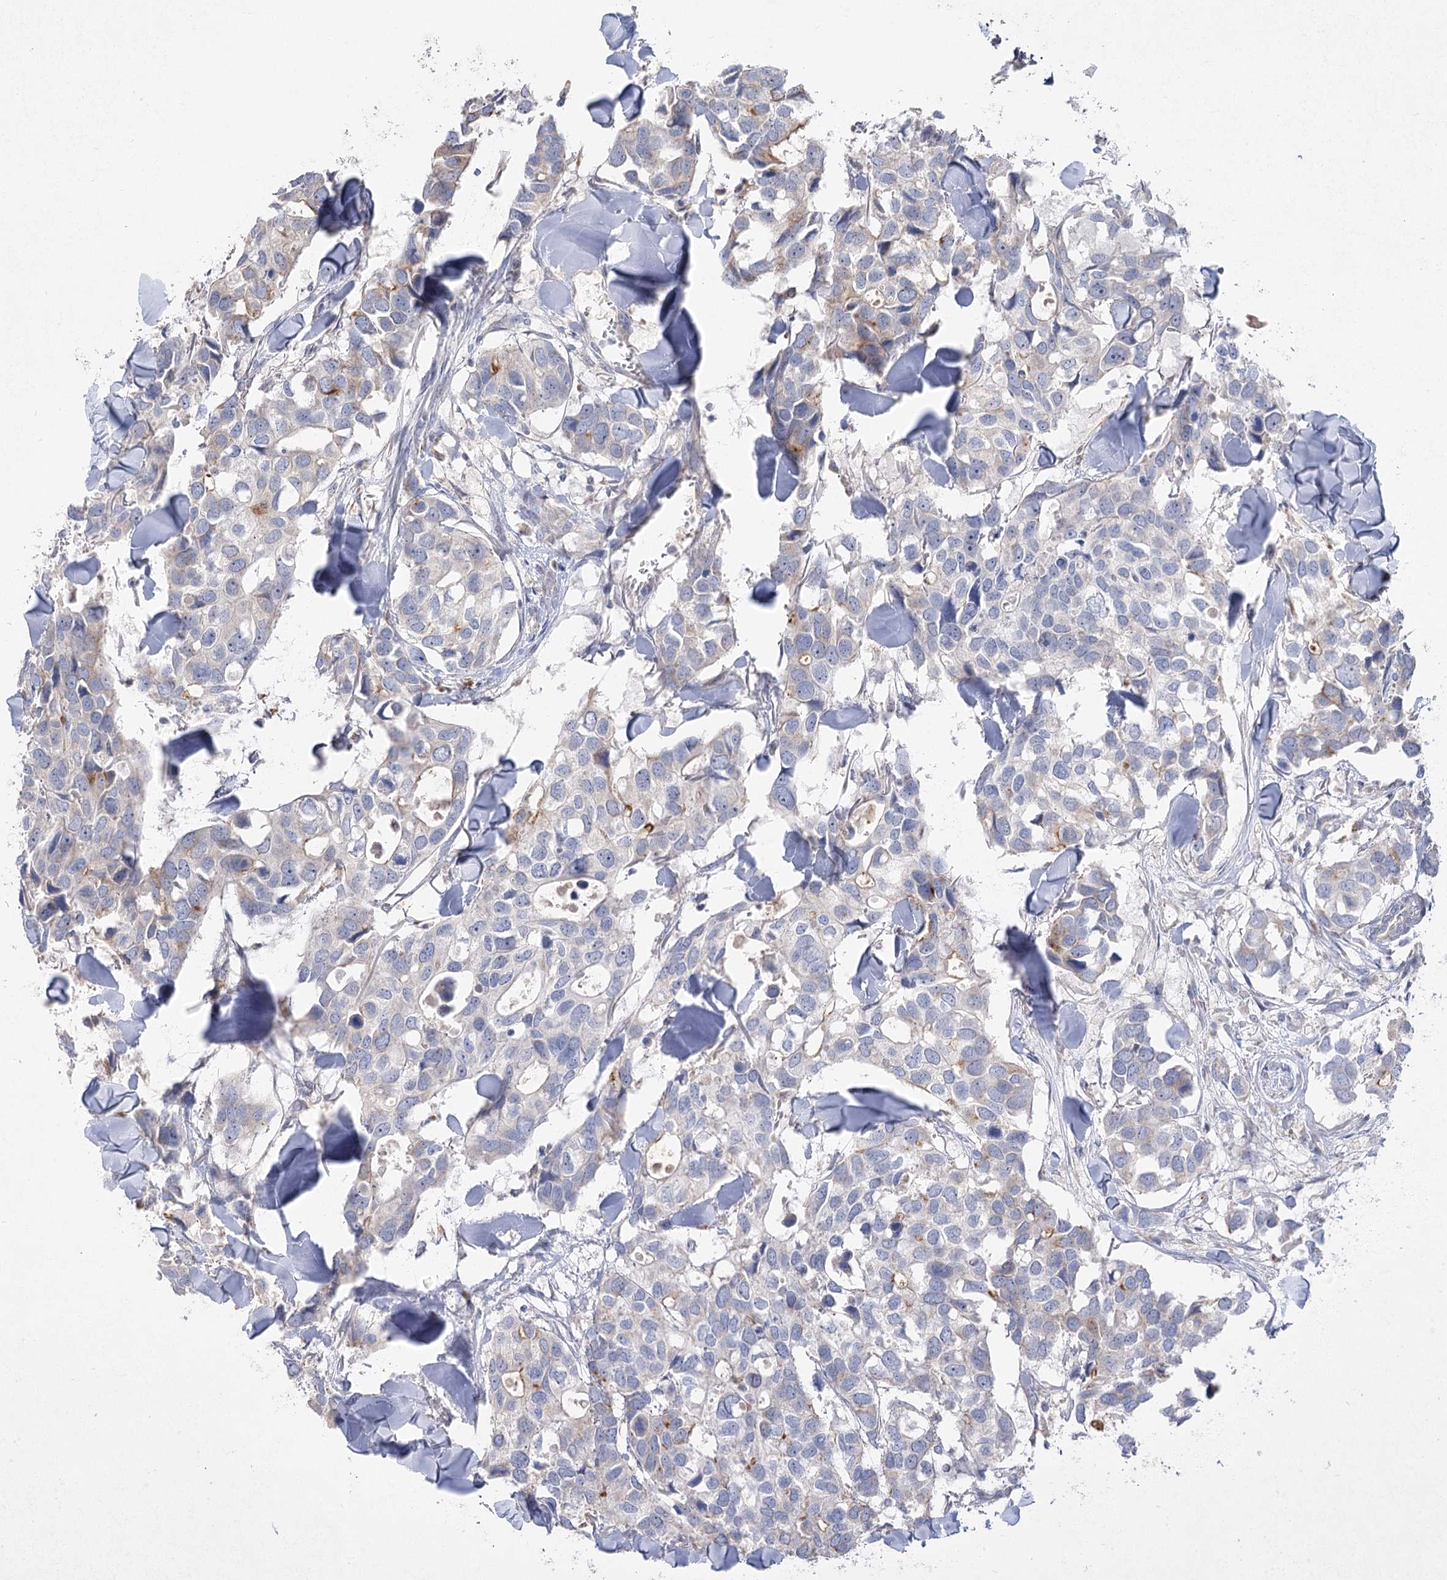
{"staining": {"intensity": "weak", "quantity": "<25%", "location": "cytoplasmic/membranous"}, "tissue": "breast cancer", "cell_type": "Tumor cells", "image_type": "cancer", "snomed": [{"axis": "morphology", "description": "Duct carcinoma"}, {"axis": "topography", "description": "Breast"}], "caption": "Immunohistochemical staining of breast invasive ductal carcinoma exhibits no significant staining in tumor cells.", "gene": "TMEM187", "patient": {"sex": "female", "age": 83}}